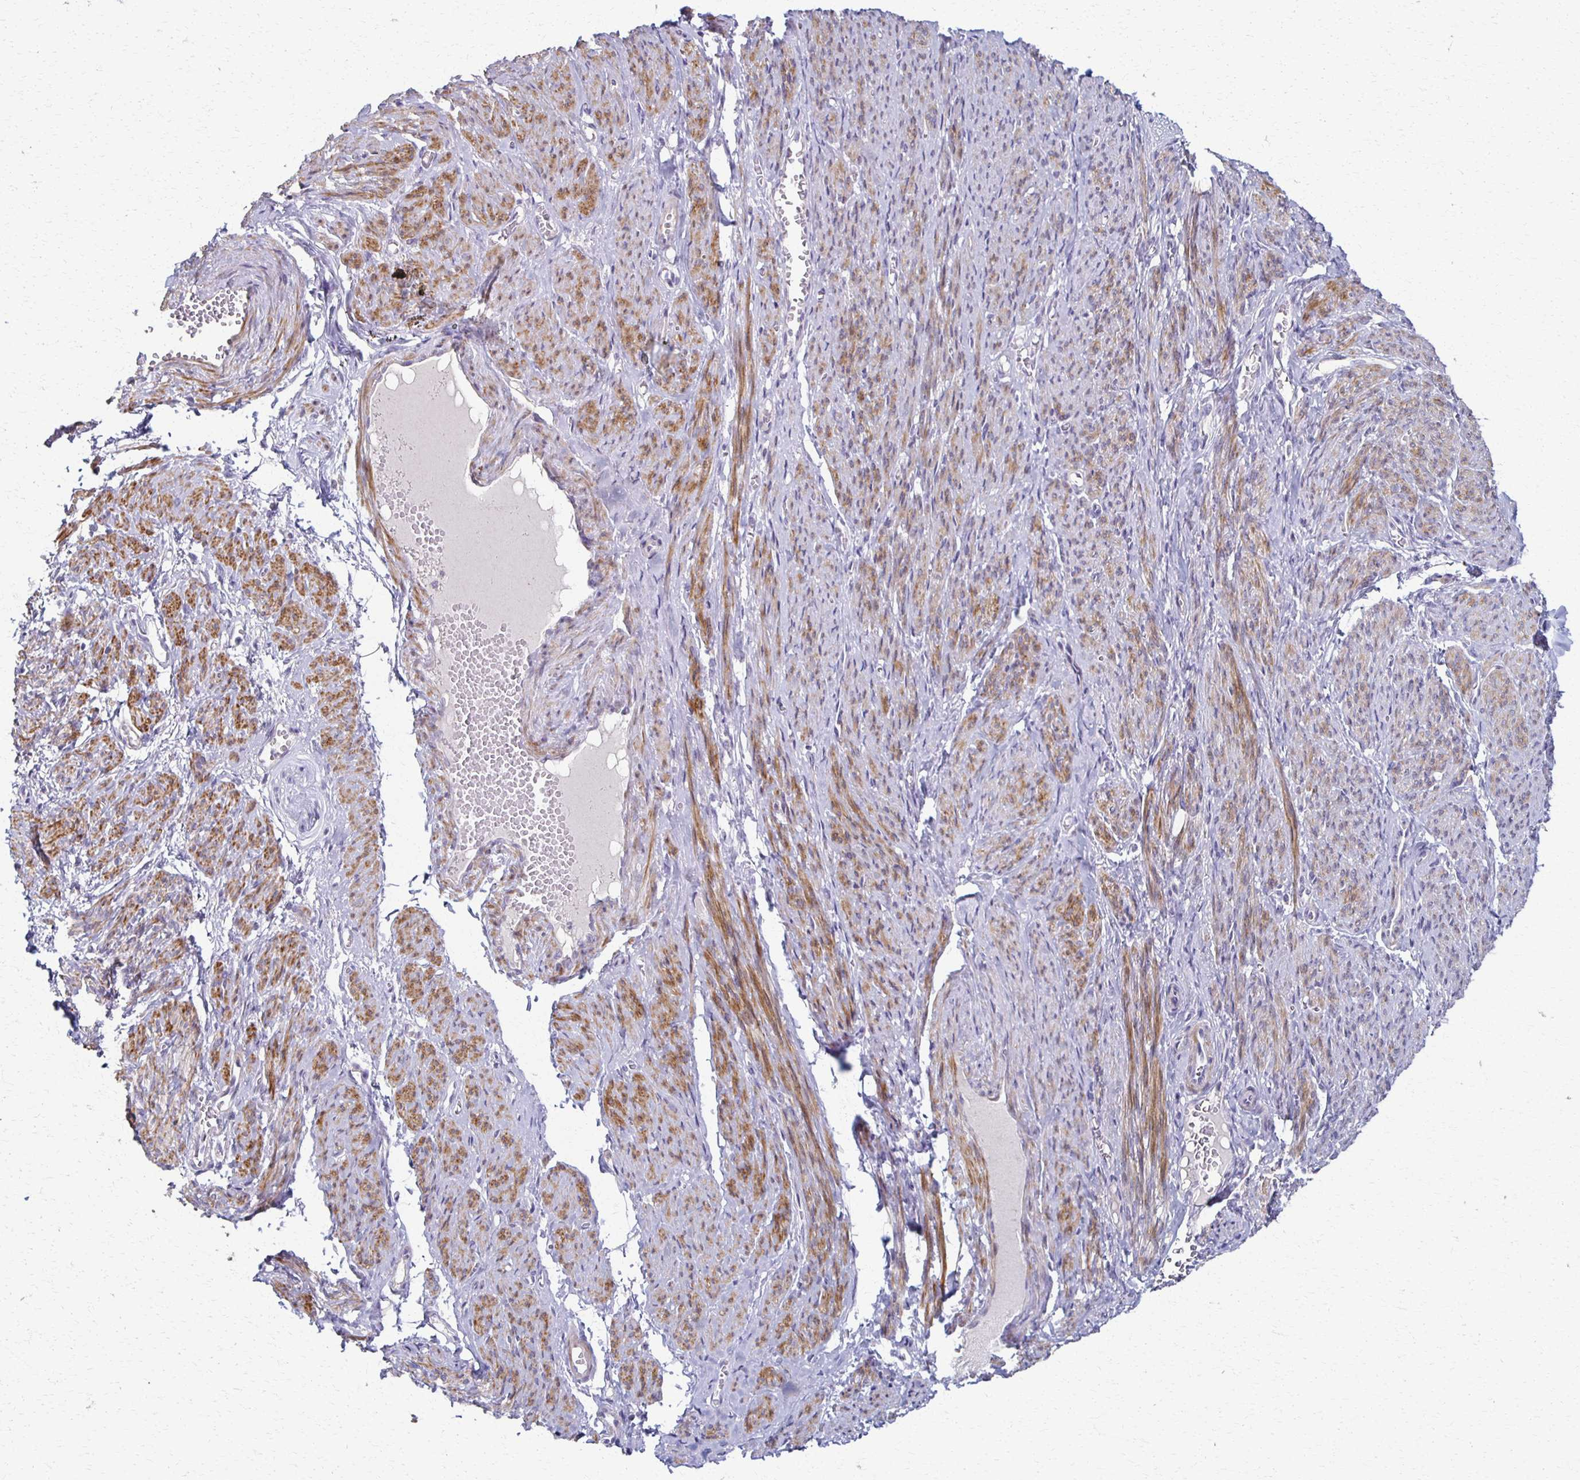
{"staining": {"intensity": "moderate", "quantity": "25%-75%", "location": "cytoplasmic/membranous"}, "tissue": "smooth muscle", "cell_type": "Smooth muscle cells", "image_type": "normal", "snomed": [{"axis": "morphology", "description": "Normal tissue, NOS"}, {"axis": "topography", "description": "Smooth muscle"}], "caption": "The histopathology image displays a brown stain indicating the presence of a protein in the cytoplasmic/membranous of smooth muscle cells in smooth muscle.", "gene": "FOXO4", "patient": {"sex": "female", "age": 65}}